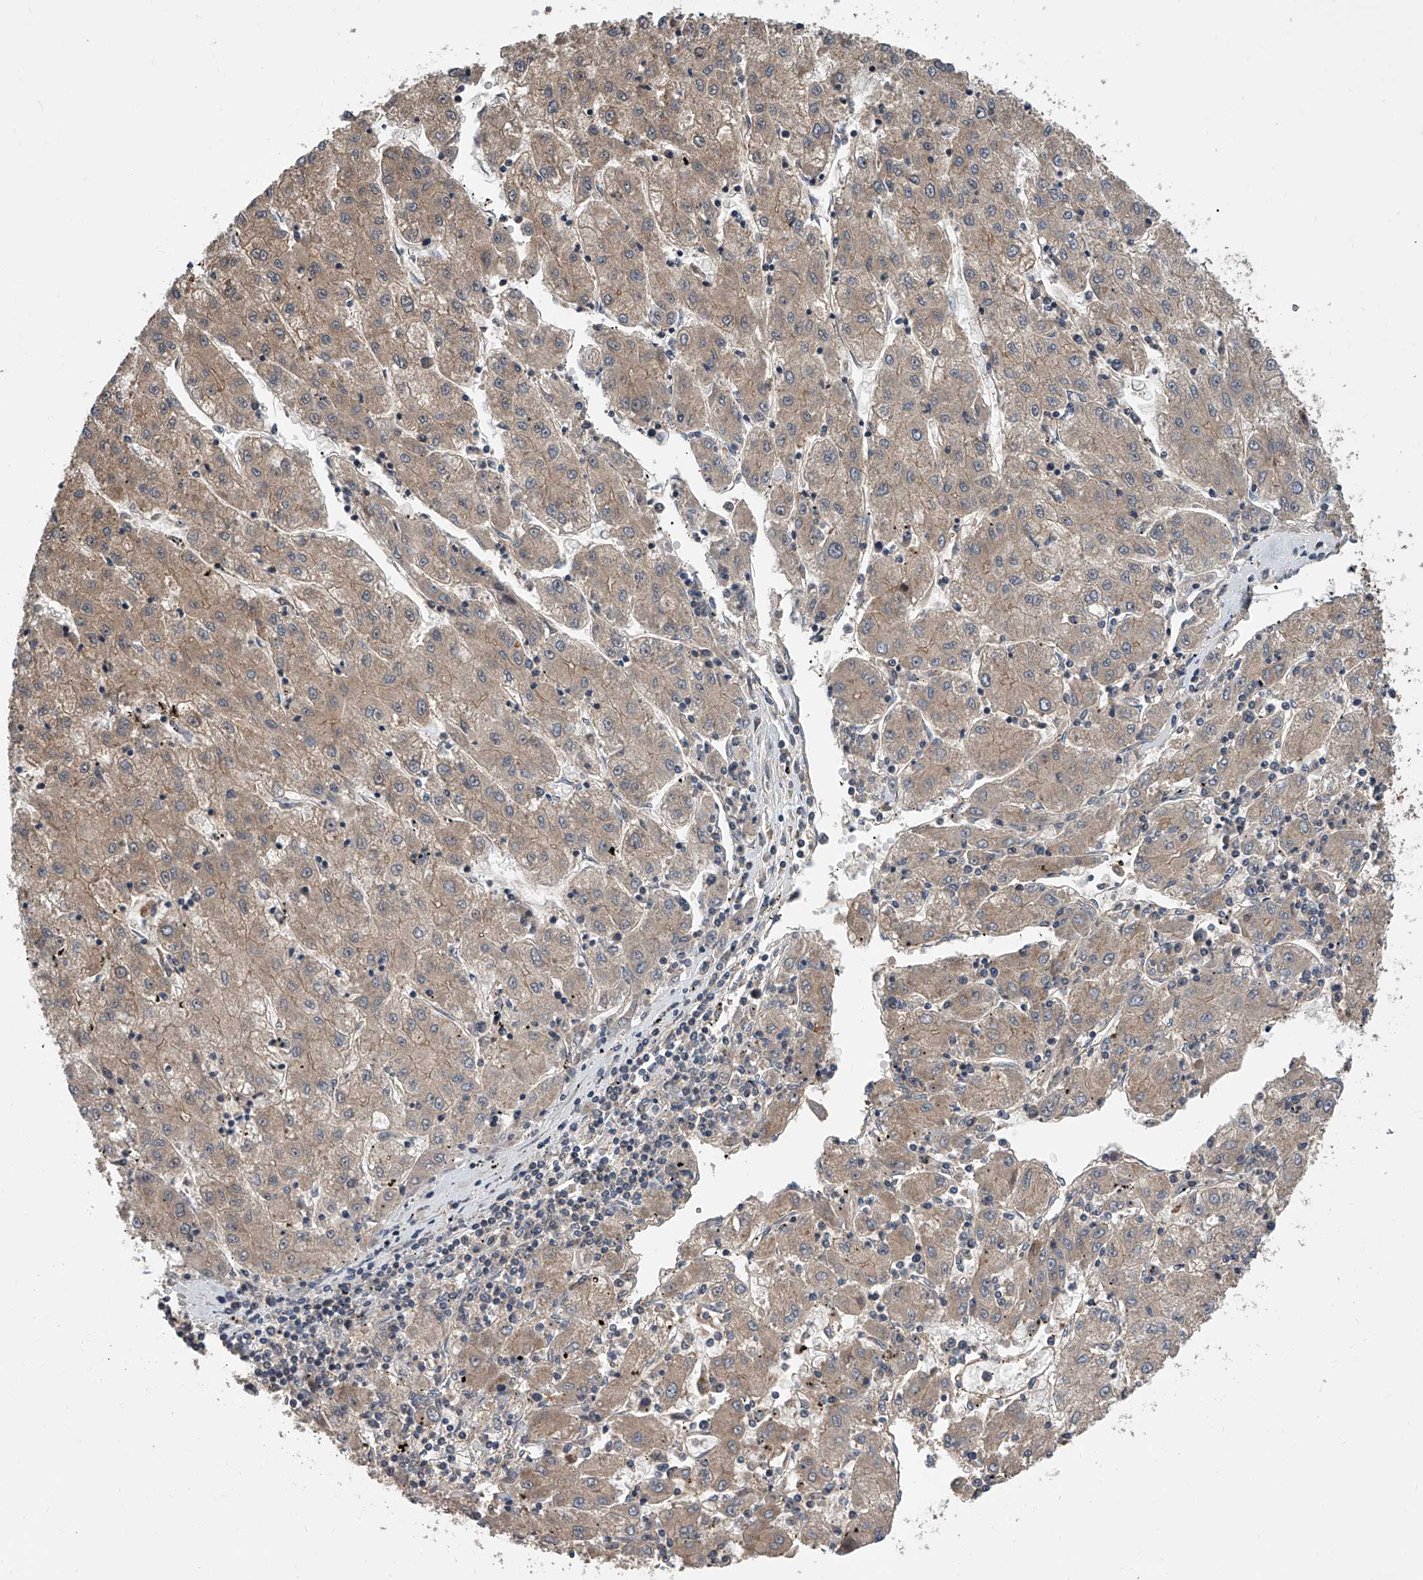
{"staining": {"intensity": "weak", "quantity": ">75%", "location": "cytoplasmic/membranous"}, "tissue": "liver cancer", "cell_type": "Tumor cells", "image_type": "cancer", "snomed": [{"axis": "morphology", "description": "Carcinoma, Hepatocellular, NOS"}, {"axis": "topography", "description": "Liver"}], "caption": "A histopathology image showing weak cytoplasmic/membranous positivity in about >75% of tumor cells in liver hepatocellular carcinoma, as visualized by brown immunohistochemical staining.", "gene": "USP47", "patient": {"sex": "male", "age": 72}}